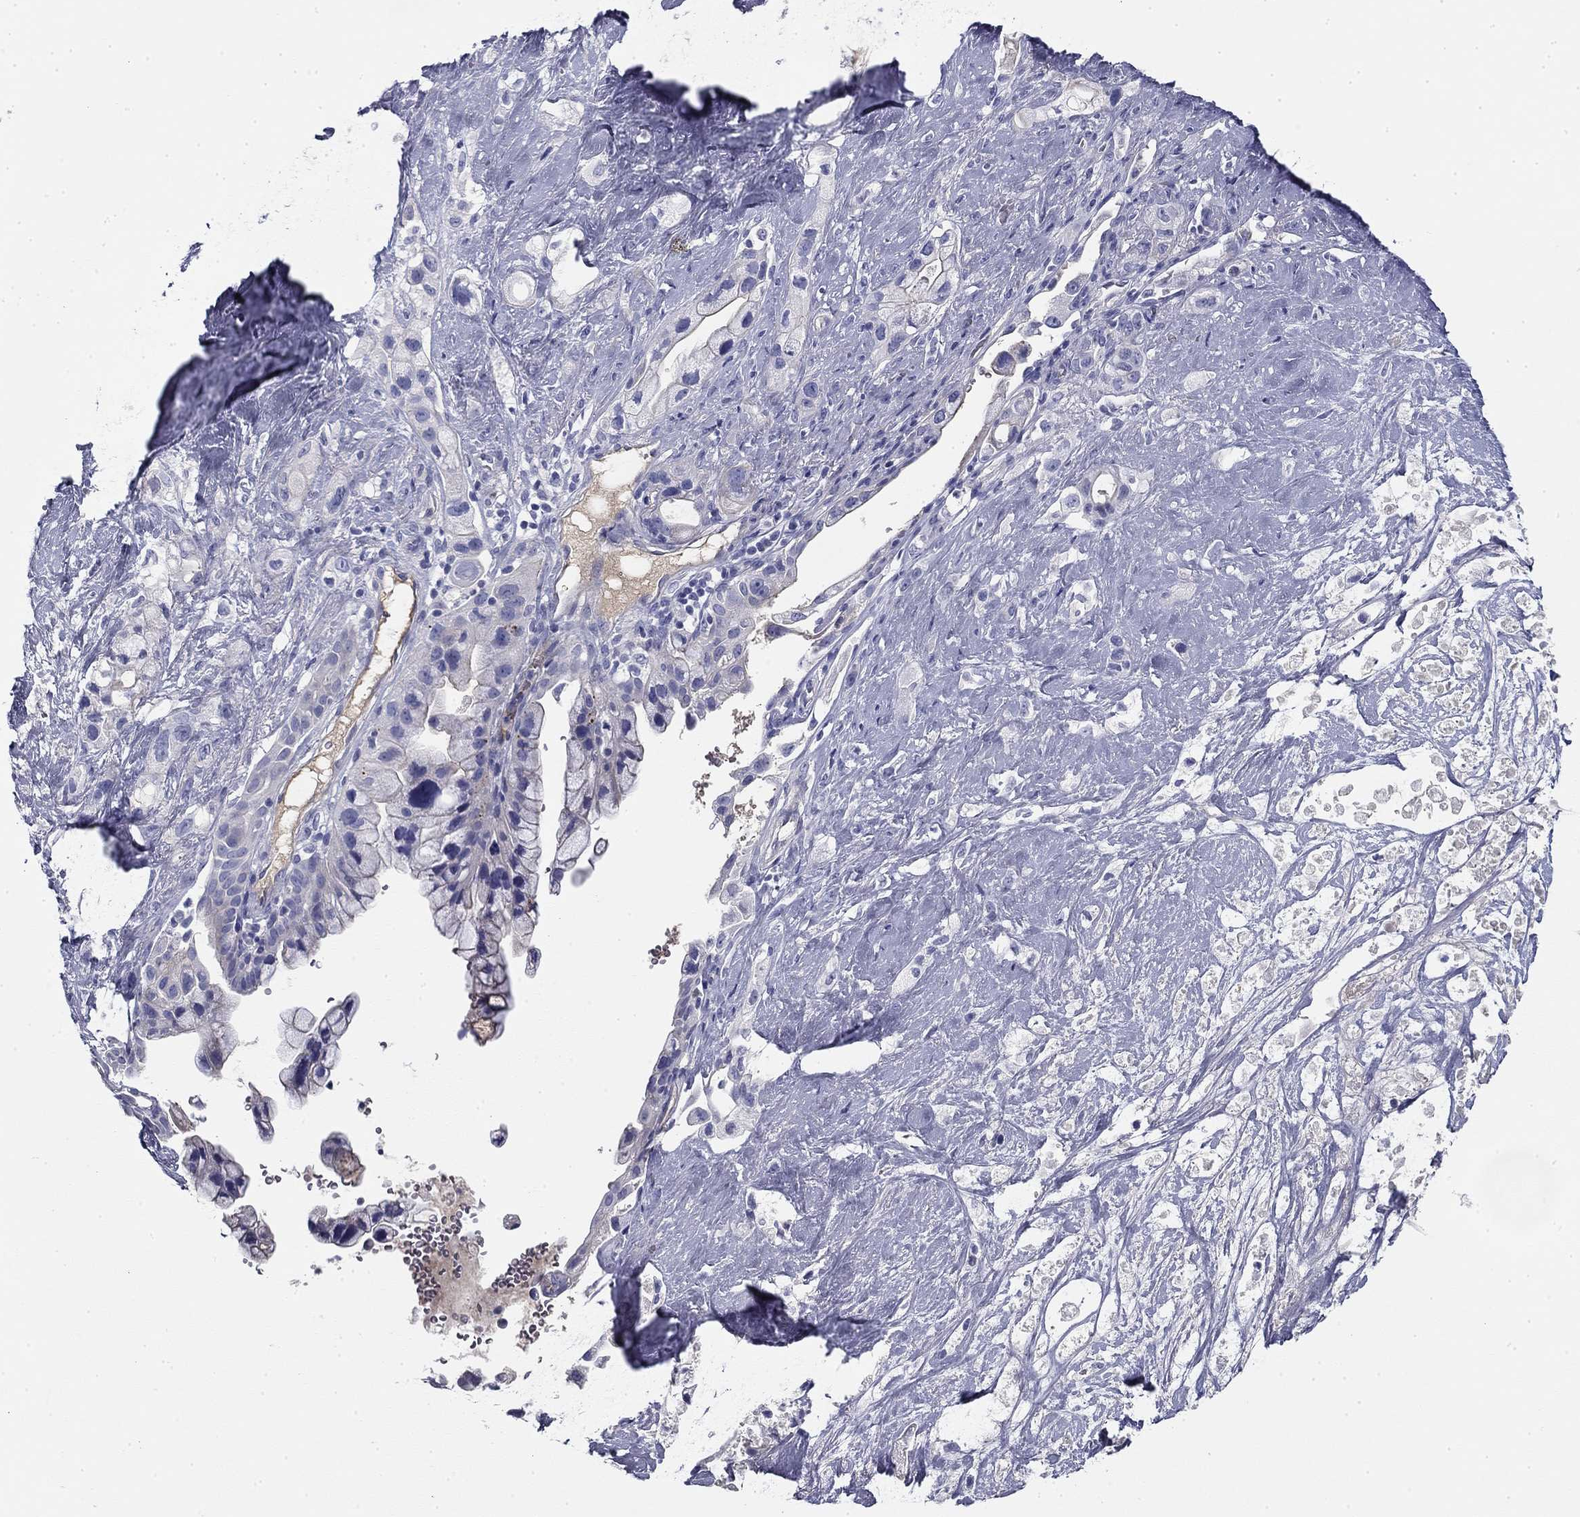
{"staining": {"intensity": "negative", "quantity": "none", "location": "none"}, "tissue": "pancreatic cancer", "cell_type": "Tumor cells", "image_type": "cancer", "snomed": [{"axis": "morphology", "description": "Adenocarcinoma, NOS"}, {"axis": "topography", "description": "Pancreas"}], "caption": "Immunohistochemical staining of human pancreatic cancer reveals no significant expression in tumor cells. Brightfield microscopy of immunohistochemistry stained with DAB (brown) and hematoxylin (blue), captured at high magnification.", "gene": "CPLX4", "patient": {"sex": "male", "age": 44}}